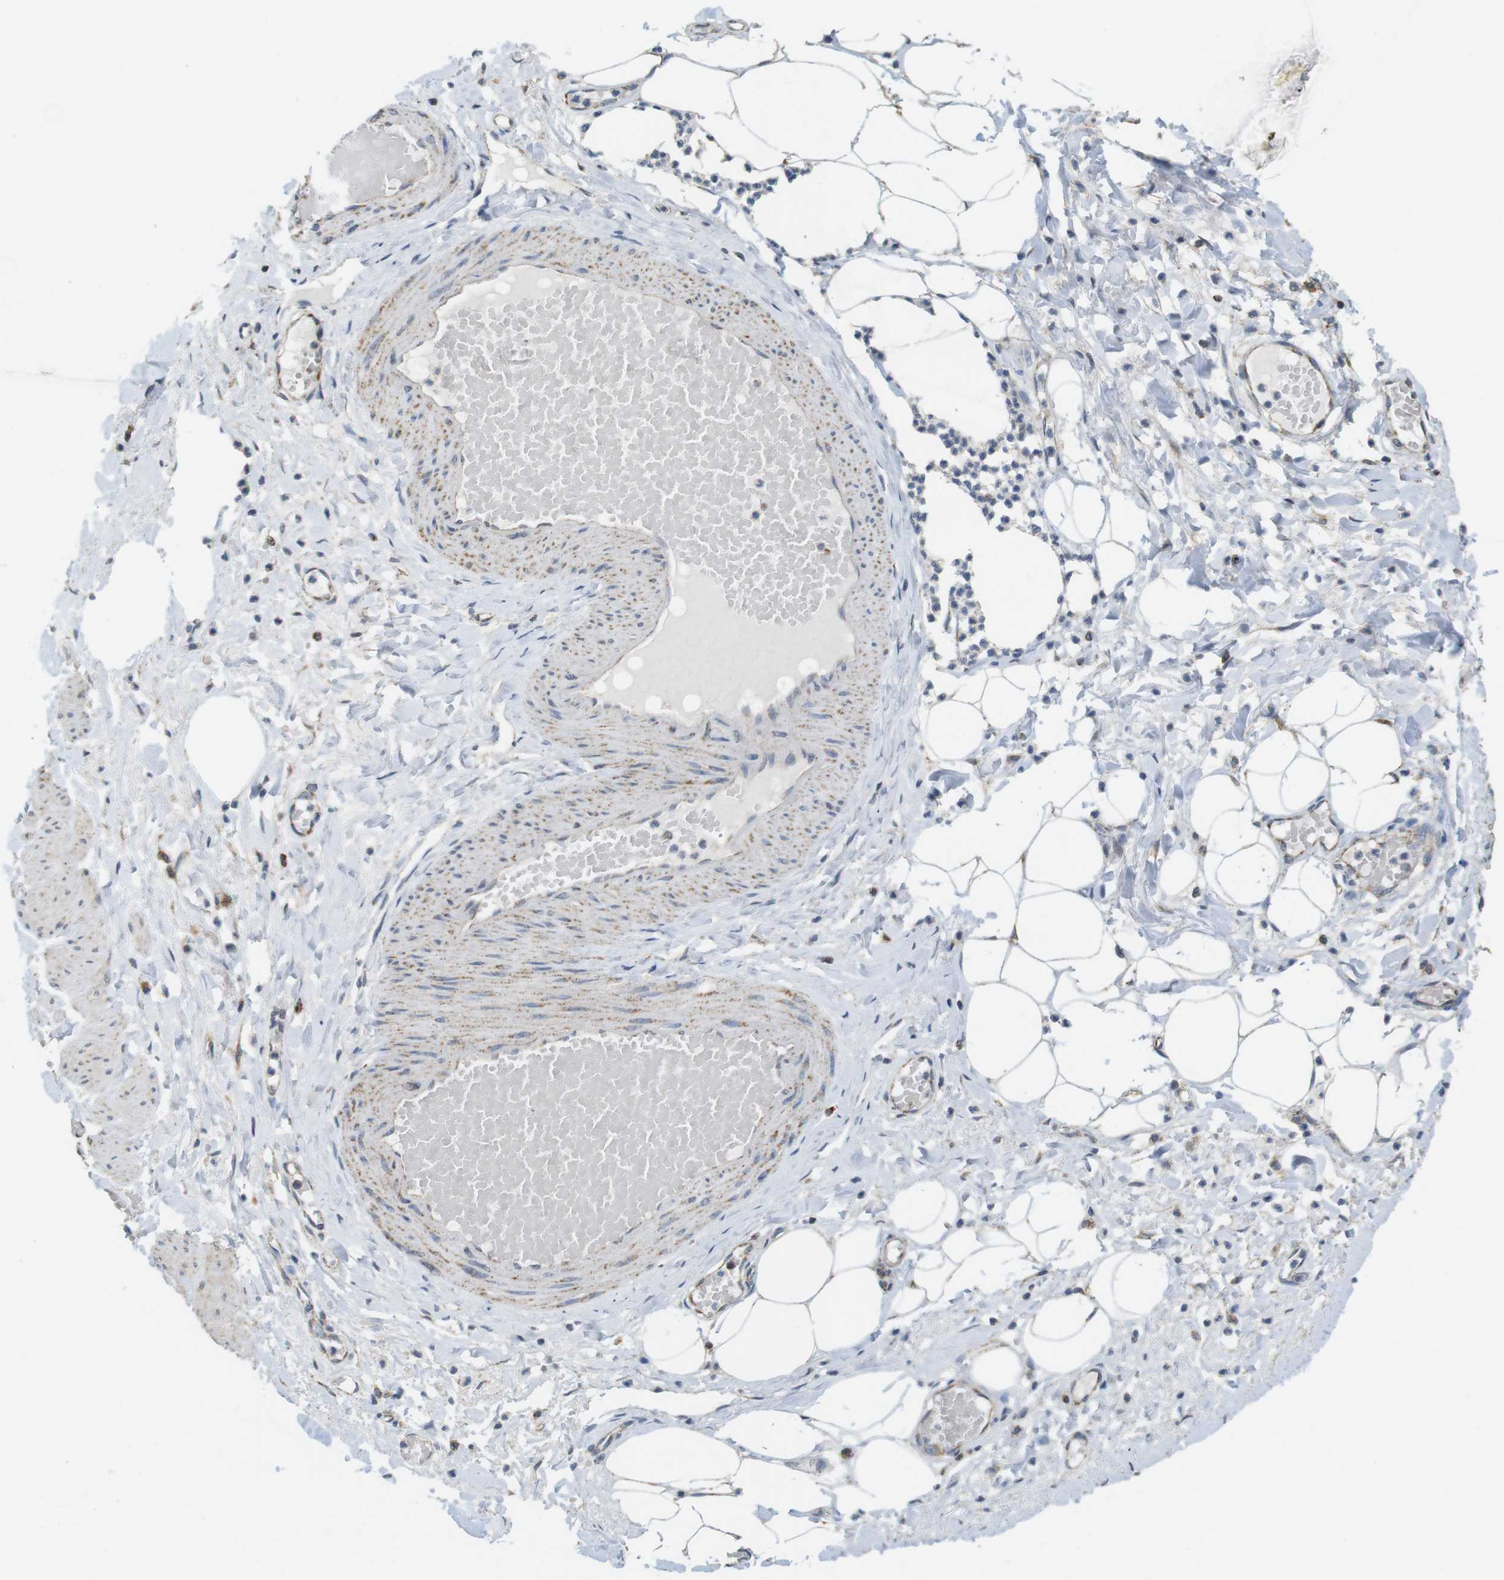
{"staining": {"intensity": "strong", "quantity": "25%-75%", "location": "cytoplasmic/membranous"}, "tissue": "adipose tissue", "cell_type": "Adipocytes", "image_type": "normal", "snomed": [{"axis": "morphology", "description": "Normal tissue, NOS"}, {"axis": "topography", "description": "Soft tissue"}, {"axis": "topography", "description": "Vascular tissue"}], "caption": "Strong cytoplasmic/membranous staining for a protein is seen in approximately 25%-75% of adipocytes of unremarkable adipose tissue using IHC.", "gene": "CALHM2", "patient": {"sex": "female", "age": 35}}